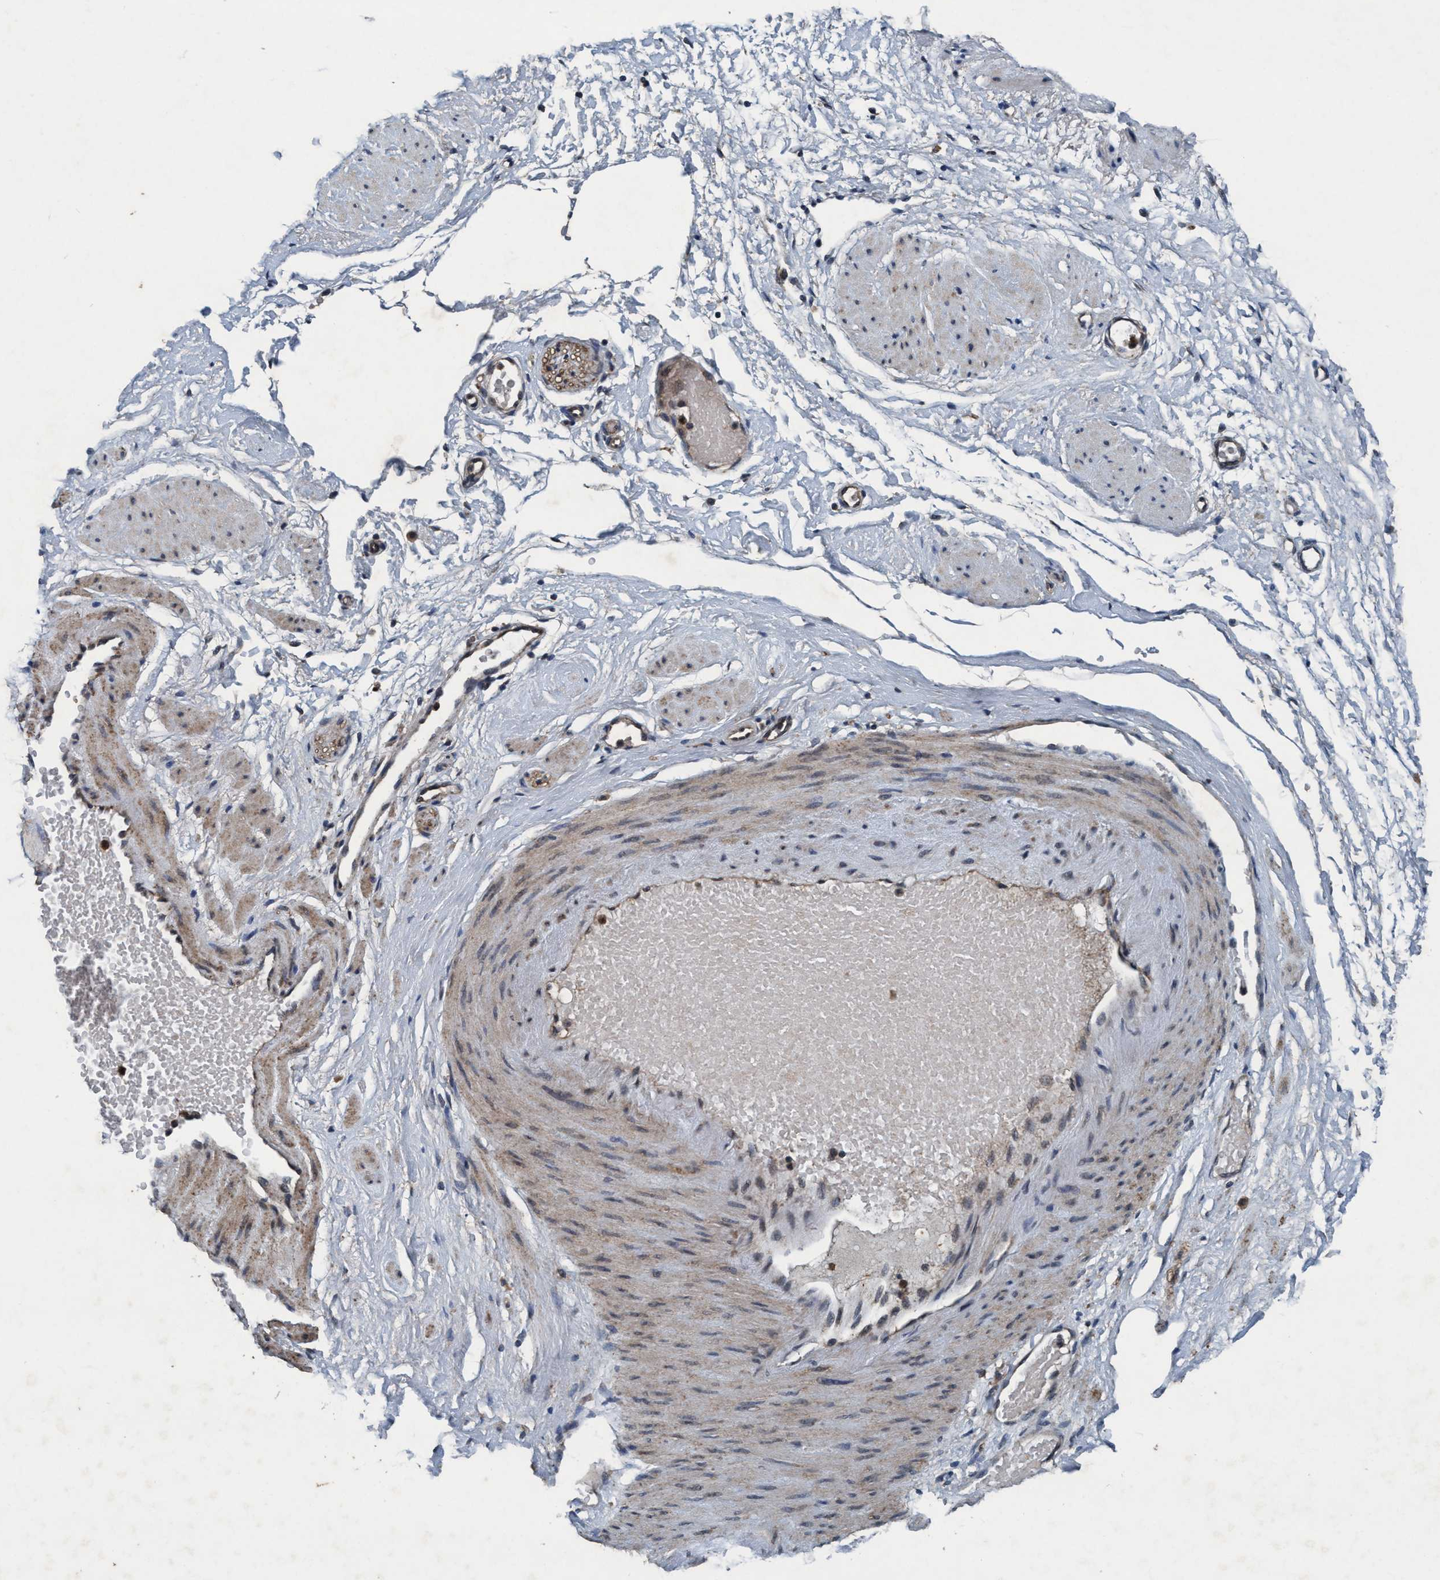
{"staining": {"intensity": "moderate", "quantity": ">75%", "location": "cytoplasmic/membranous"}, "tissue": "adipose tissue", "cell_type": "Adipocytes", "image_type": "normal", "snomed": [{"axis": "morphology", "description": "Normal tissue, NOS"}, {"axis": "topography", "description": "Soft tissue"}], "caption": "This photomicrograph displays immunohistochemistry staining of unremarkable human adipose tissue, with medium moderate cytoplasmic/membranous expression in about >75% of adipocytes.", "gene": "AKT1S1", "patient": {"sex": "male", "age": 72}}